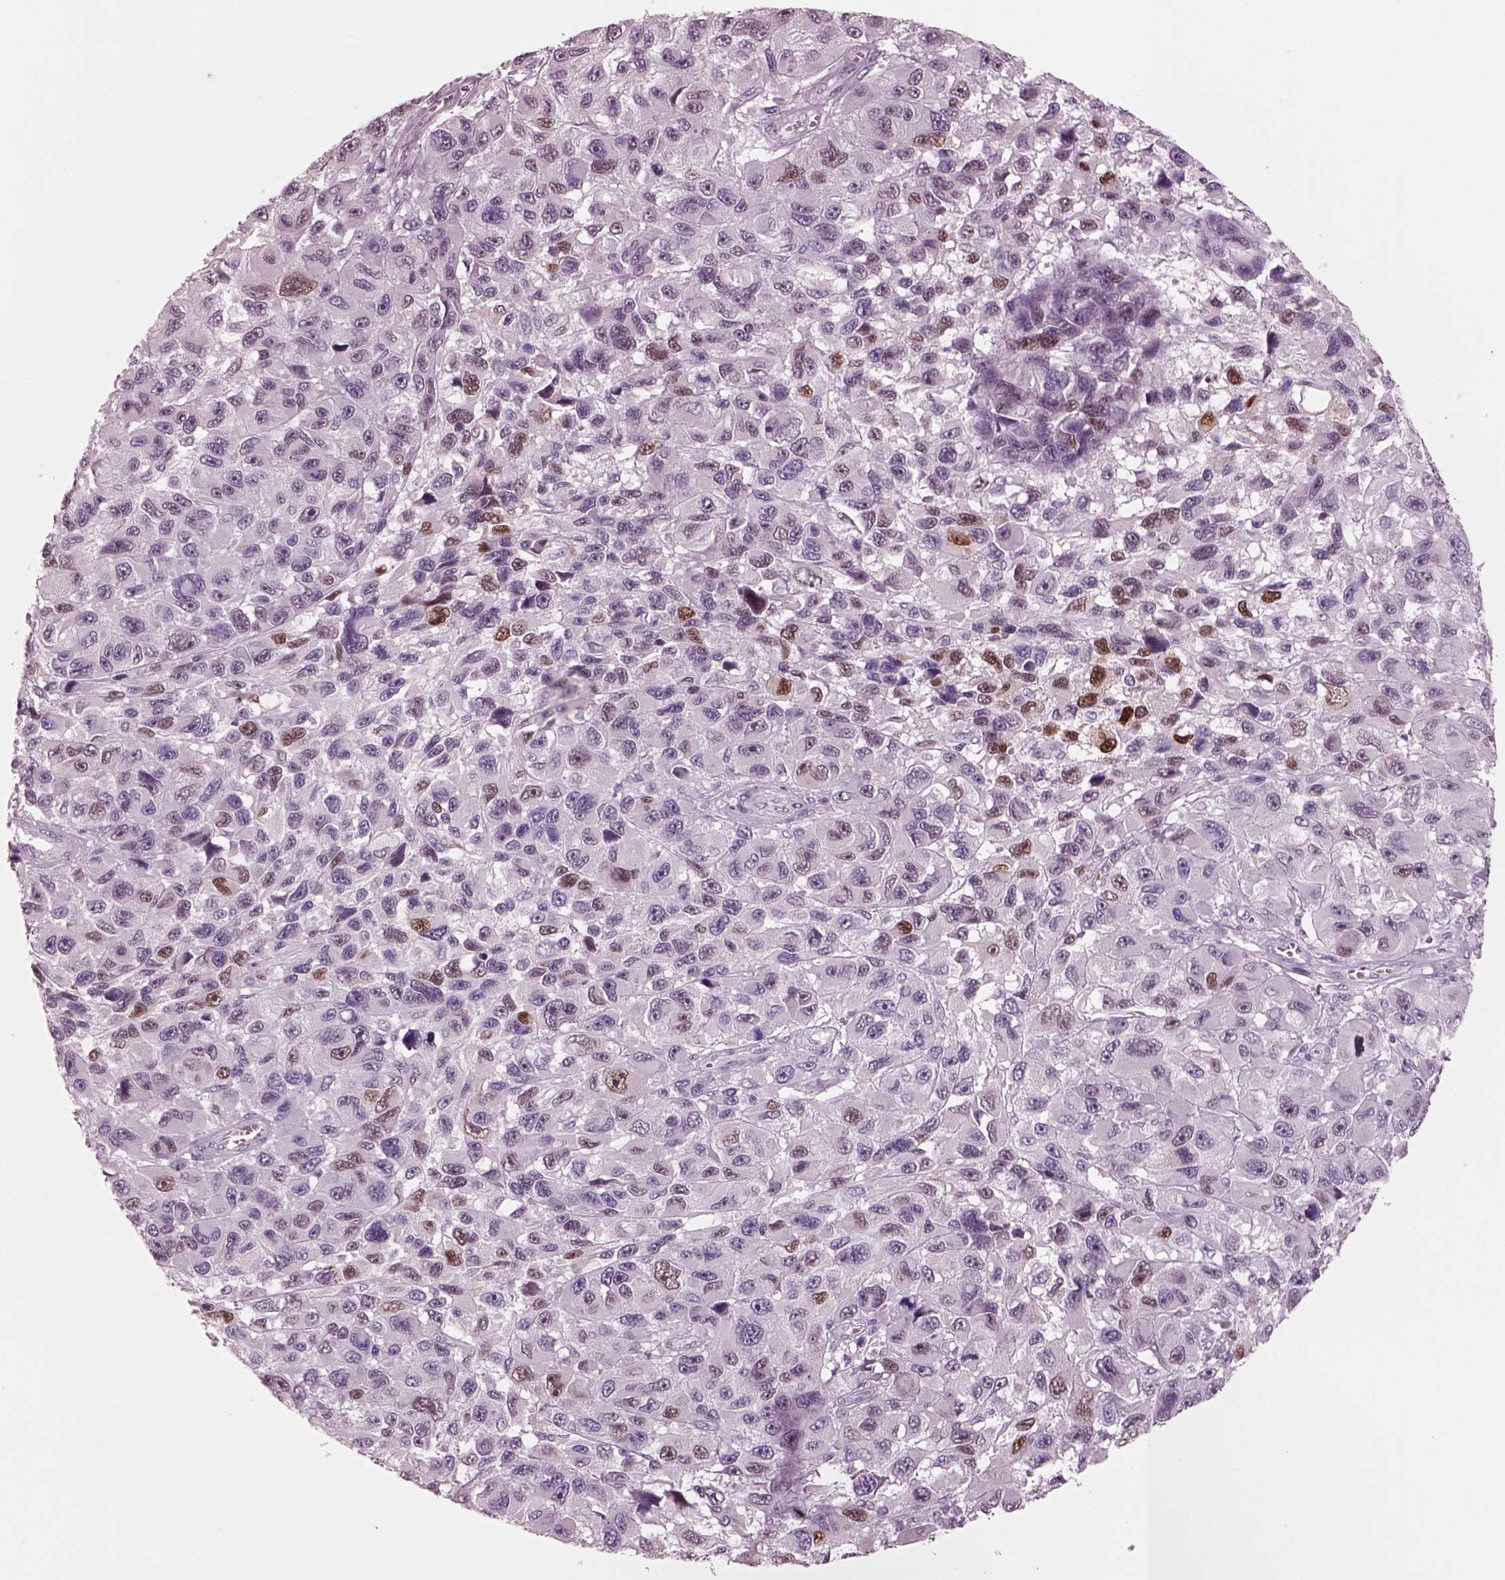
{"staining": {"intensity": "moderate", "quantity": "<25%", "location": "nuclear"}, "tissue": "melanoma", "cell_type": "Tumor cells", "image_type": "cancer", "snomed": [{"axis": "morphology", "description": "Malignant melanoma, NOS"}, {"axis": "topography", "description": "Skin"}], "caption": "Protein expression analysis of malignant melanoma shows moderate nuclear positivity in about <25% of tumor cells. Nuclei are stained in blue.", "gene": "SOX9", "patient": {"sex": "male", "age": 53}}